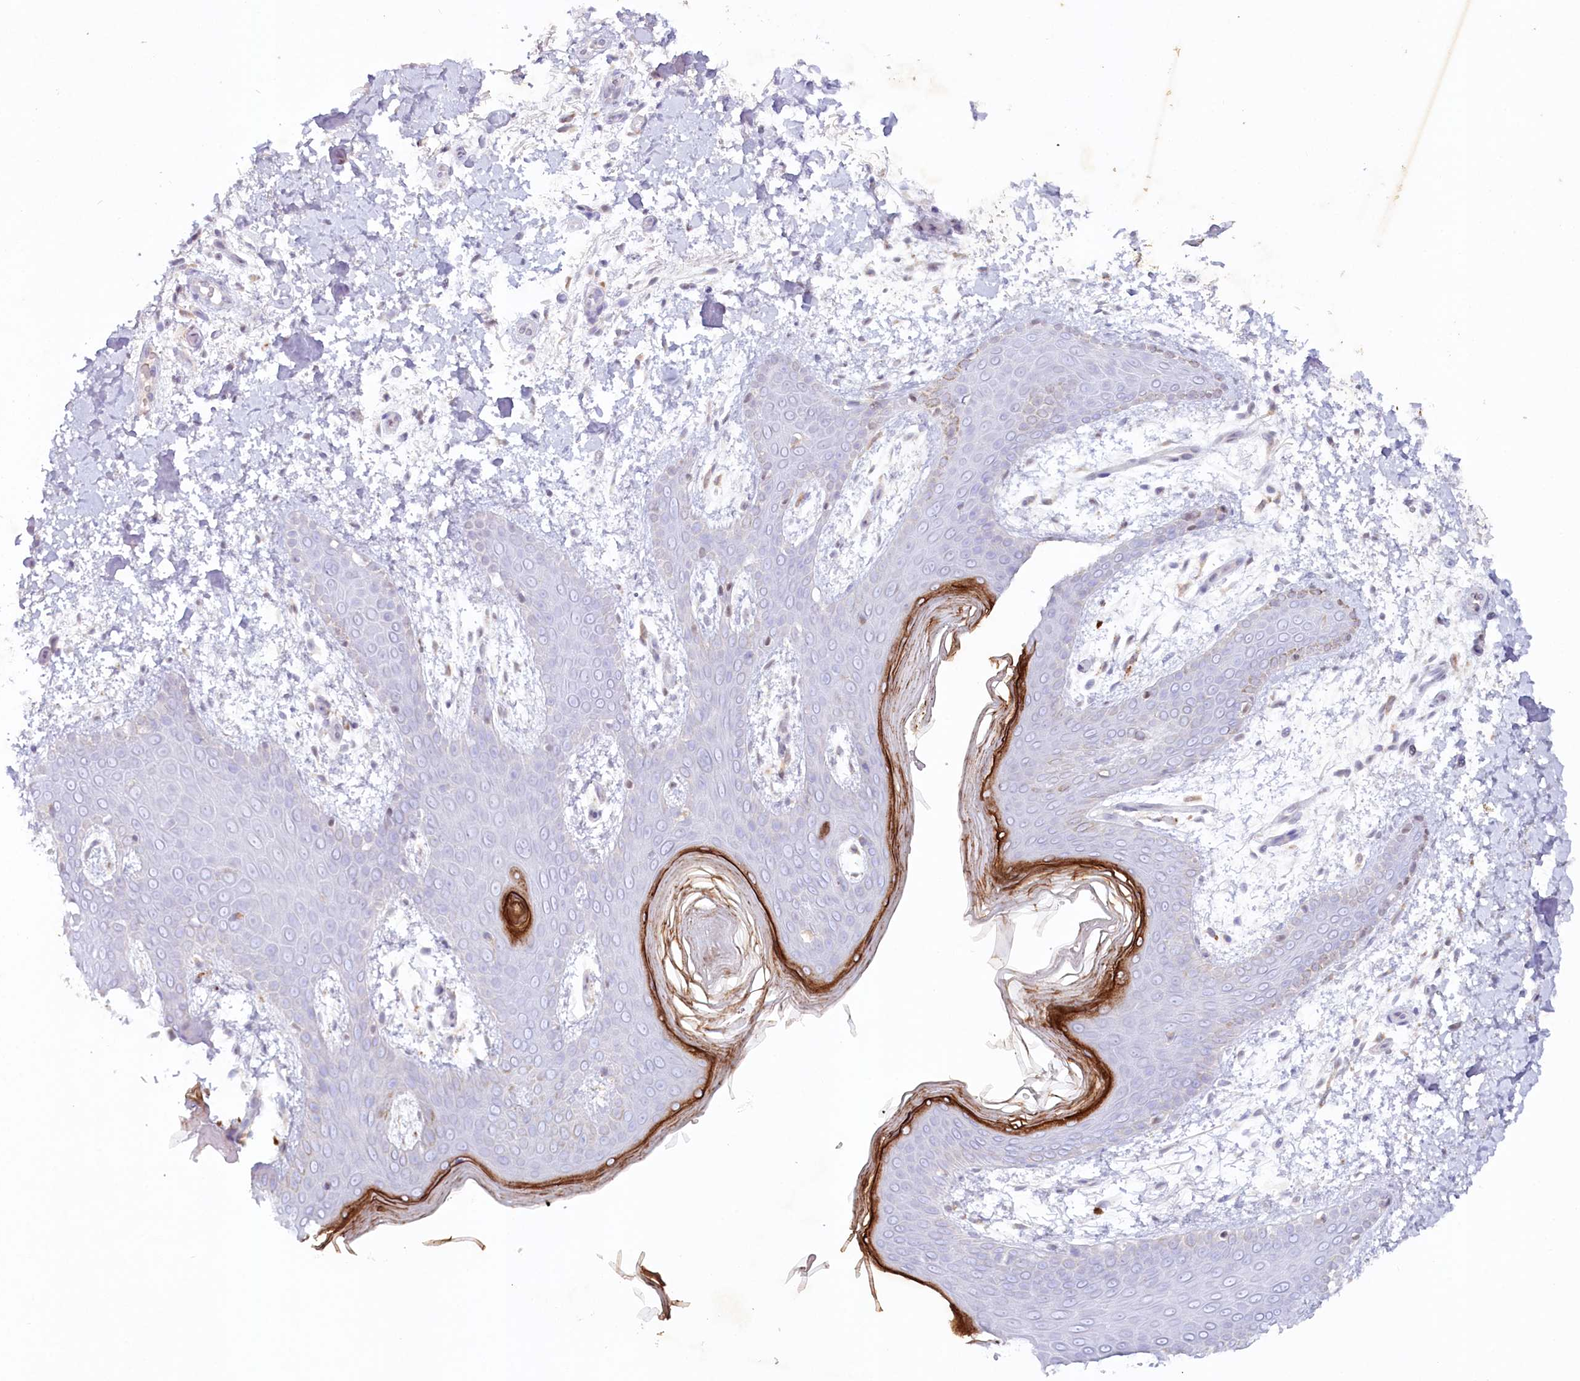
{"staining": {"intensity": "negative", "quantity": "none", "location": "none"}, "tissue": "skin", "cell_type": "Fibroblasts", "image_type": "normal", "snomed": [{"axis": "morphology", "description": "Normal tissue, NOS"}, {"axis": "topography", "description": "Skin"}], "caption": "A high-resolution histopathology image shows immunohistochemistry (IHC) staining of unremarkable skin, which displays no significant expression in fibroblasts. Brightfield microscopy of IHC stained with DAB (brown) and hematoxylin (blue), captured at high magnification.", "gene": "PSAPL1", "patient": {"sex": "male", "age": 36}}